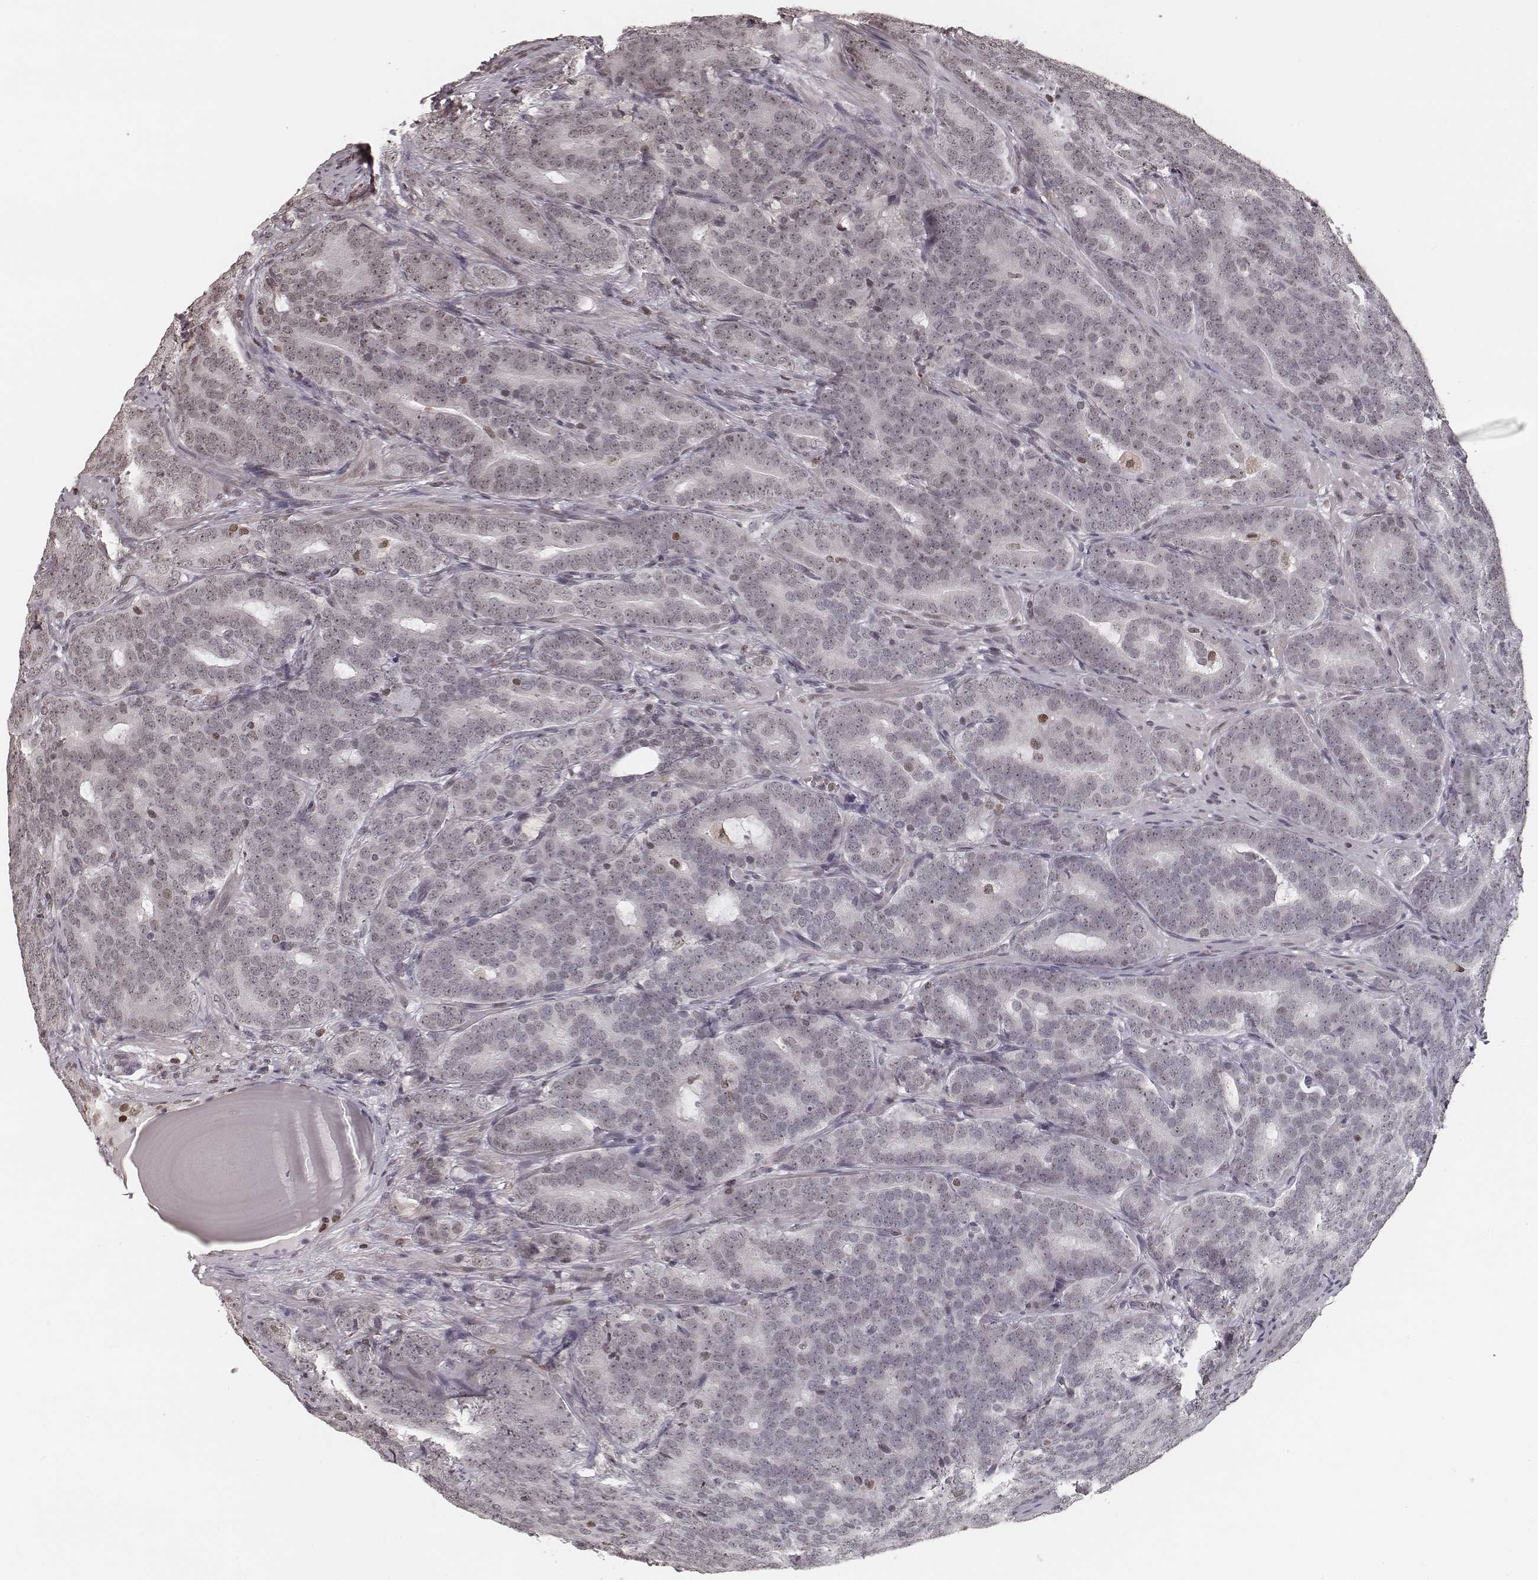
{"staining": {"intensity": "negative", "quantity": "none", "location": "none"}, "tissue": "prostate cancer", "cell_type": "Tumor cells", "image_type": "cancer", "snomed": [{"axis": "morphology", "description": "Adenocarcinoma, NOS"}, {"axis": "topography", "description": "Prostate"}], "caption": "The histopathology image shows no significant expression in tumor cells of adenocarcinoma (prostate). Brightfield microscopy of immunohistochemistry (IHC) stained with DAB (brown) and hematoxylin (blue), captured at high magnification.", "gene": "HMGA2", "patient": {"sex": "male", "age": 71}}